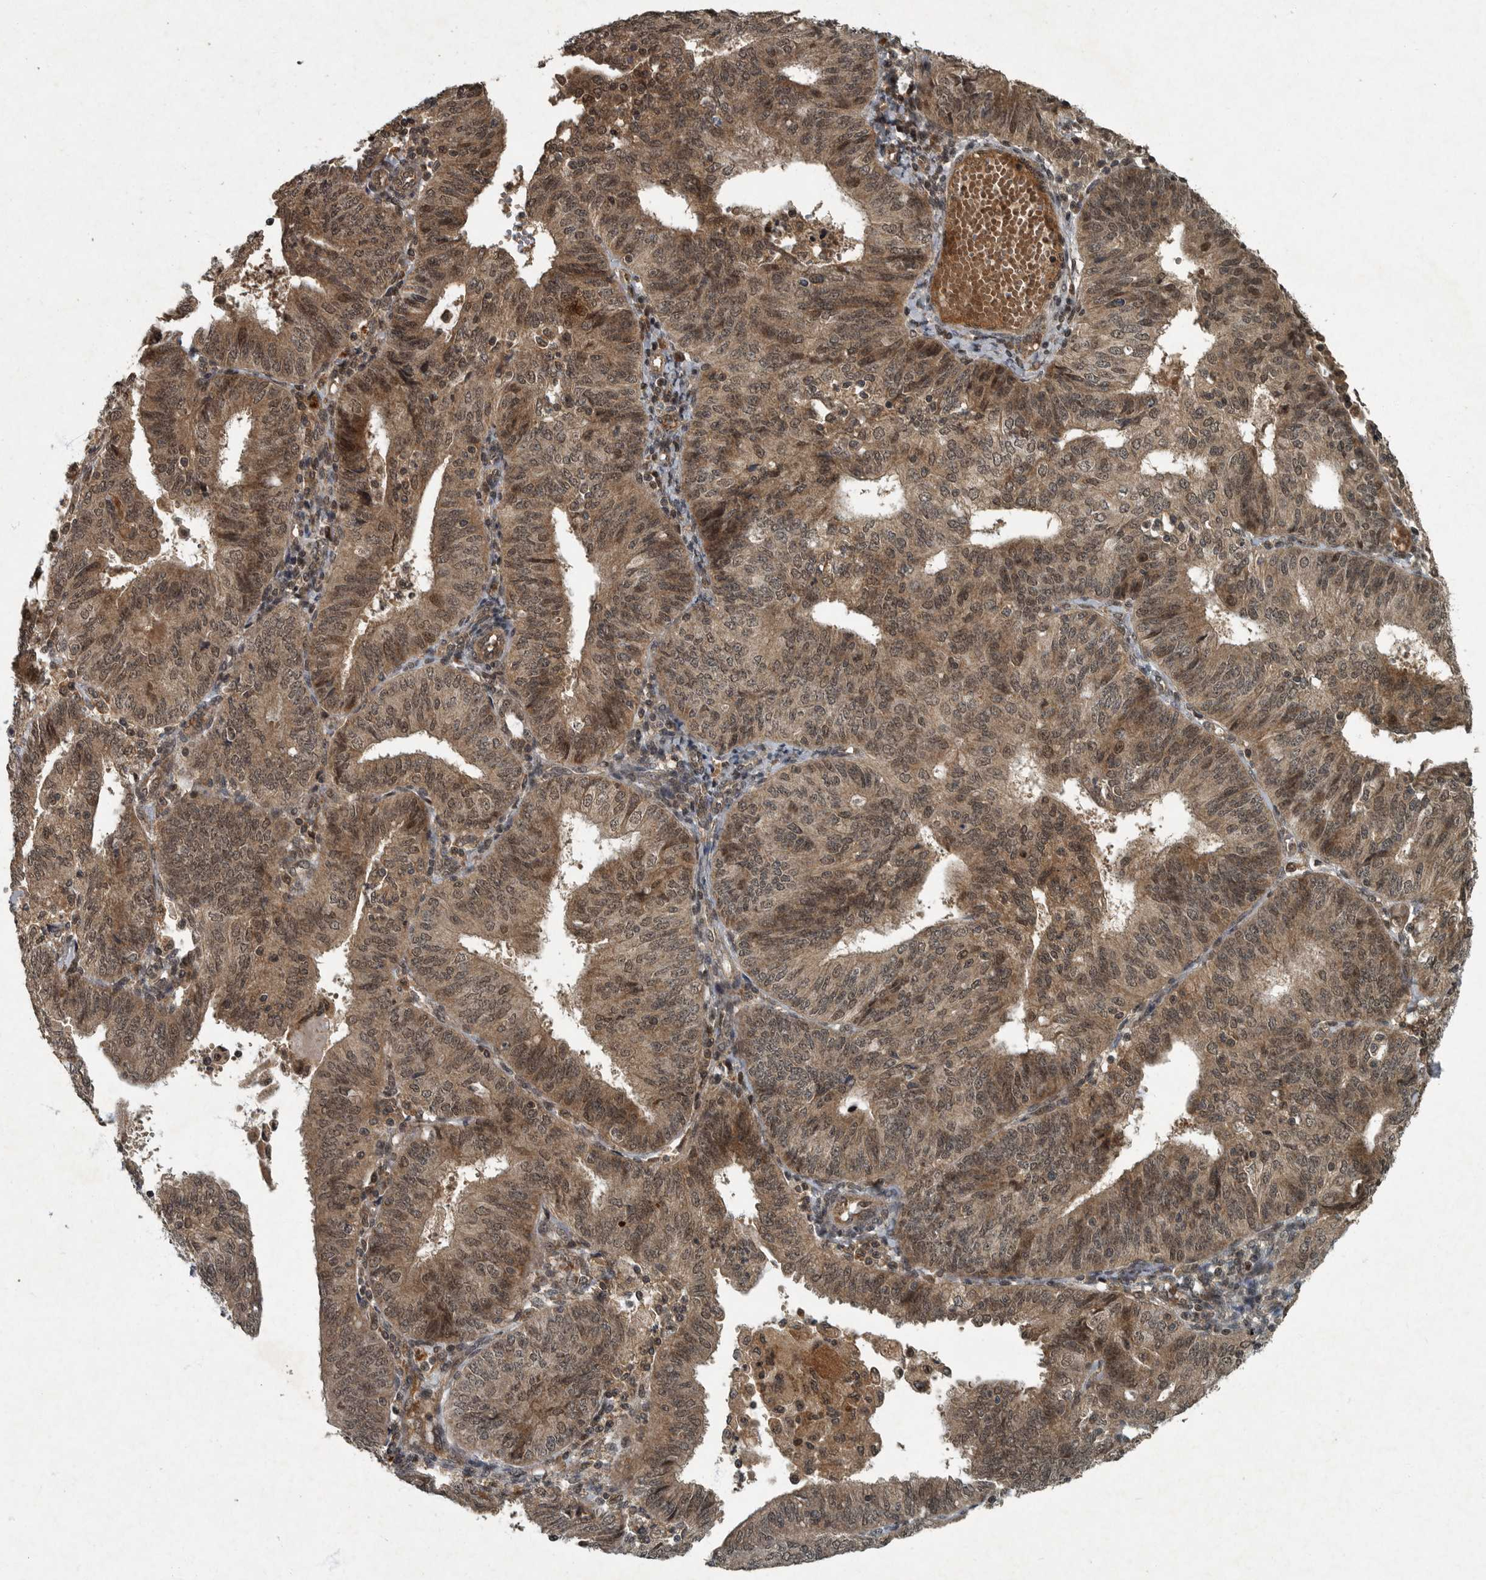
{"staining": {"intensity": "moderate", "quantity": ">75%", "location": "cytoplasmic/membranous,nuclear"}, "tissue": "endometrial cancer", "cell_type": "Tumor cells", "image_type": "cancer", "snomed": [{"axis": "morphology", "description": "Adenocarcinoma, NOS"}, {"axis": "topography", "description": "Endometrium"}], "caption": "Brown immunohistochemical staining in endometrial adenocarcinoma demonstrates moderate cytoplasmic/membranous and nuclear staining in about >75% of tumor cells.", "gene": "FOXO1", "patient": {"sex": "female", "age": 58}}